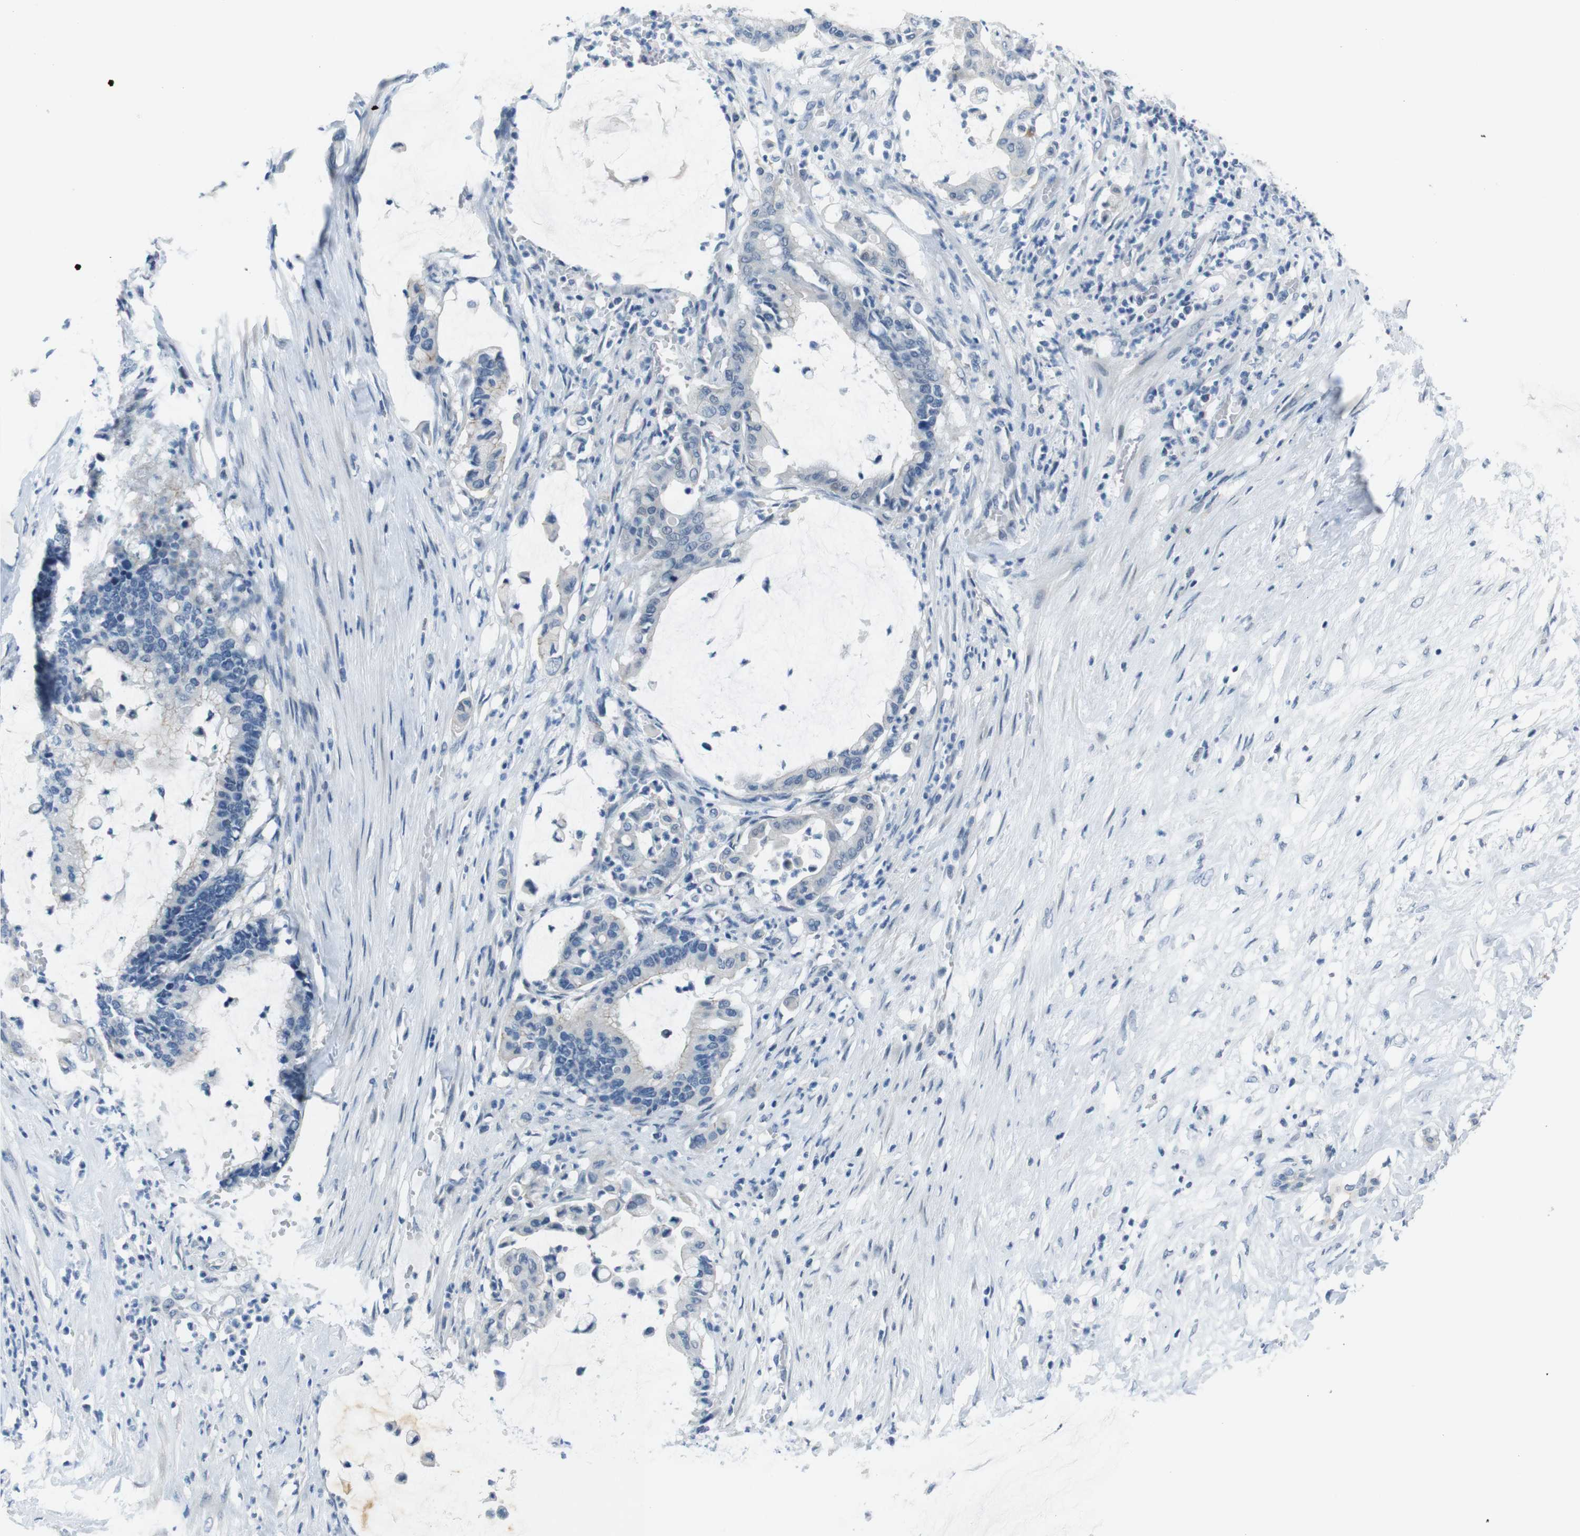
{"staining": {"intensity": "negative", "quantity": "none", "location": "none"}, "tissue": "pancreatic cancer", "cell_type": "Tumor cells", "image_type": "cancer", "snomed": [{"axis": "morphology", "description": "Adenocarcinoma, NOS"}, {"axis": "topography", "description": "Pancreas"}], "caption": "DAB immunohistochemical staining of pancreatic adenocarcinoma exhibits no significant expression in tumor cells.", "gene": "HRH2", "patient": {"sex": "male", "age": 41}}